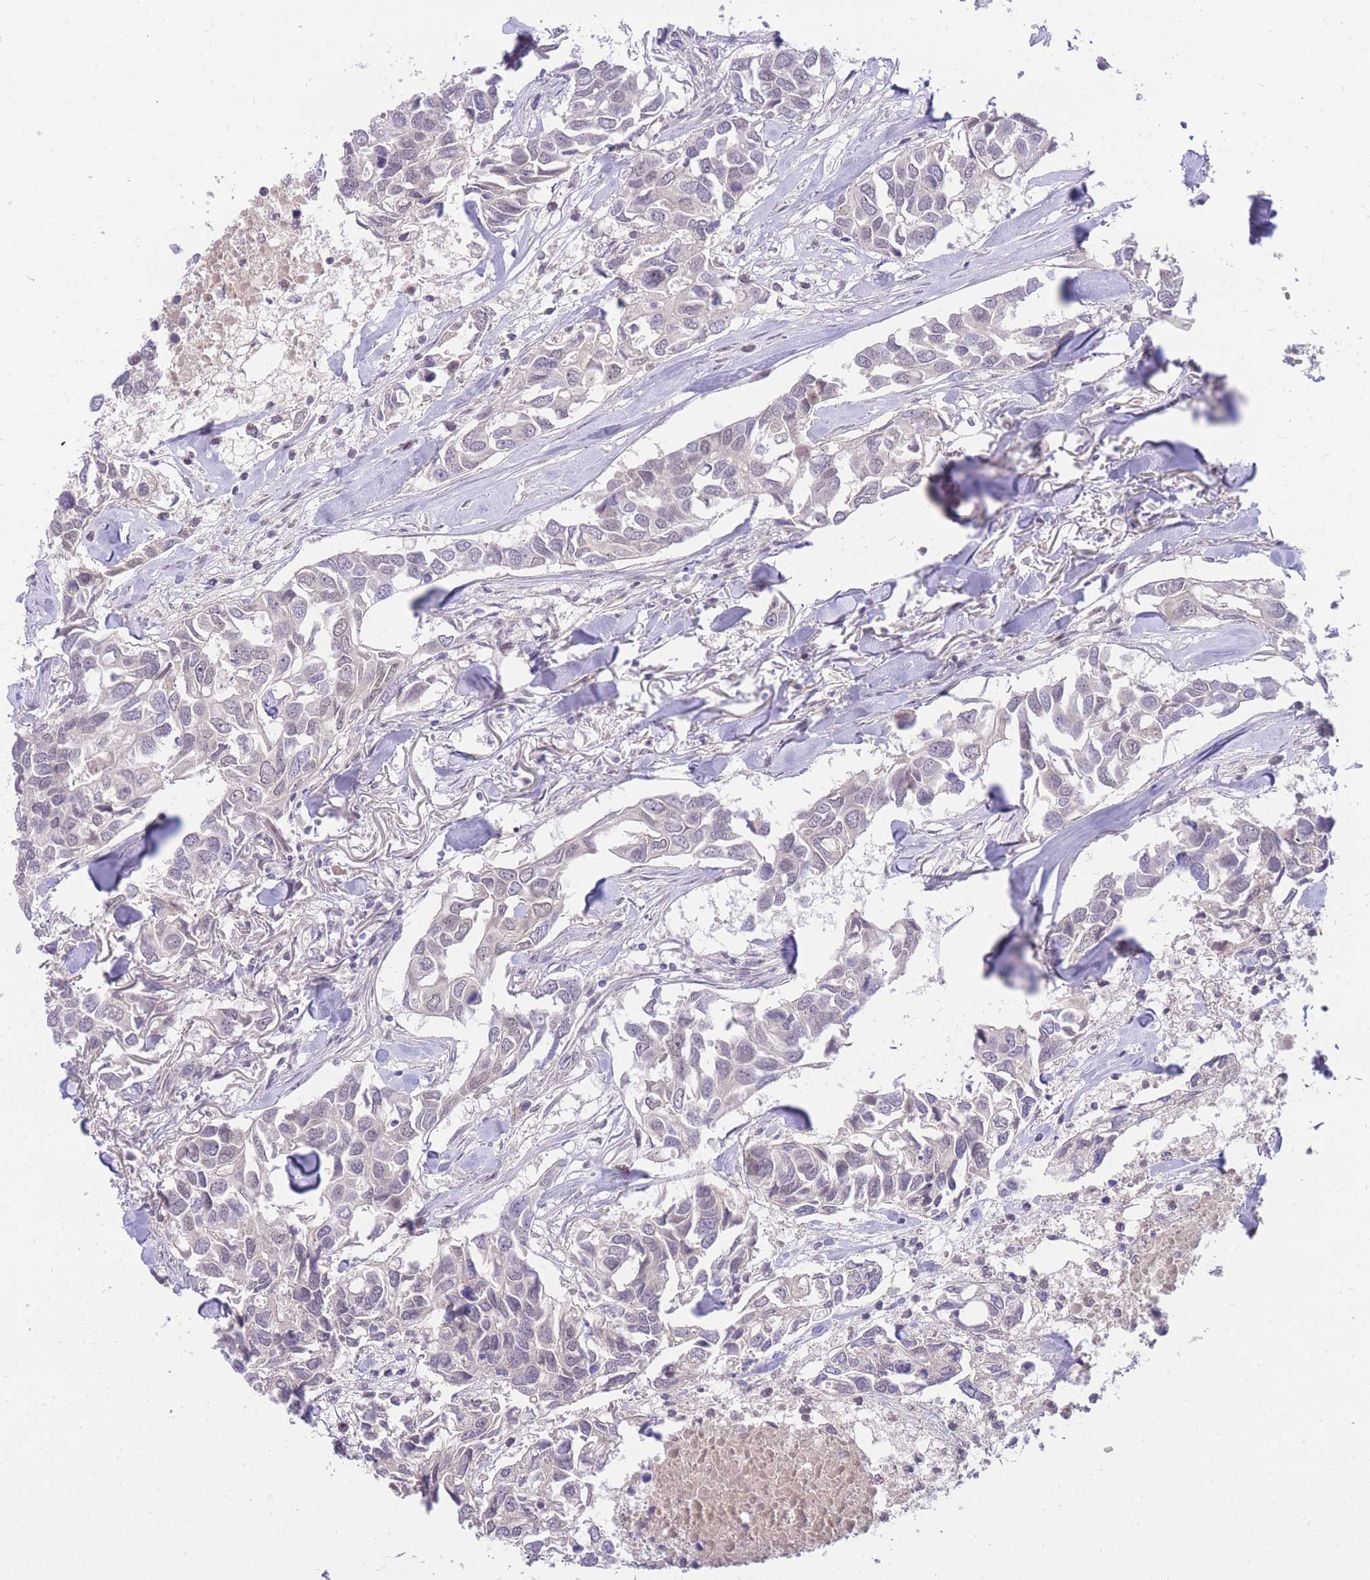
{"staining": {"intensity": "negative", "quantity": "none", "location": "none"}, "tissue": "breast cancer", "cell_type": "Tumor cells", "image_type": "cancer", "snomed": [{"axis": "morphology", "description": "Duct carcinoma"}, {"axis": "topography", "description": "Breast"}], "caption": "Micrograph shows no protein expression in tumor cells of breast intraductal carcinoma tissue. (DAB (3,3'-diaminobenzidine) IHC visualized using brightfield microscopy, high magnification).", "gene": "TLE2", "patient": {"sex": "female", "age": 83}}